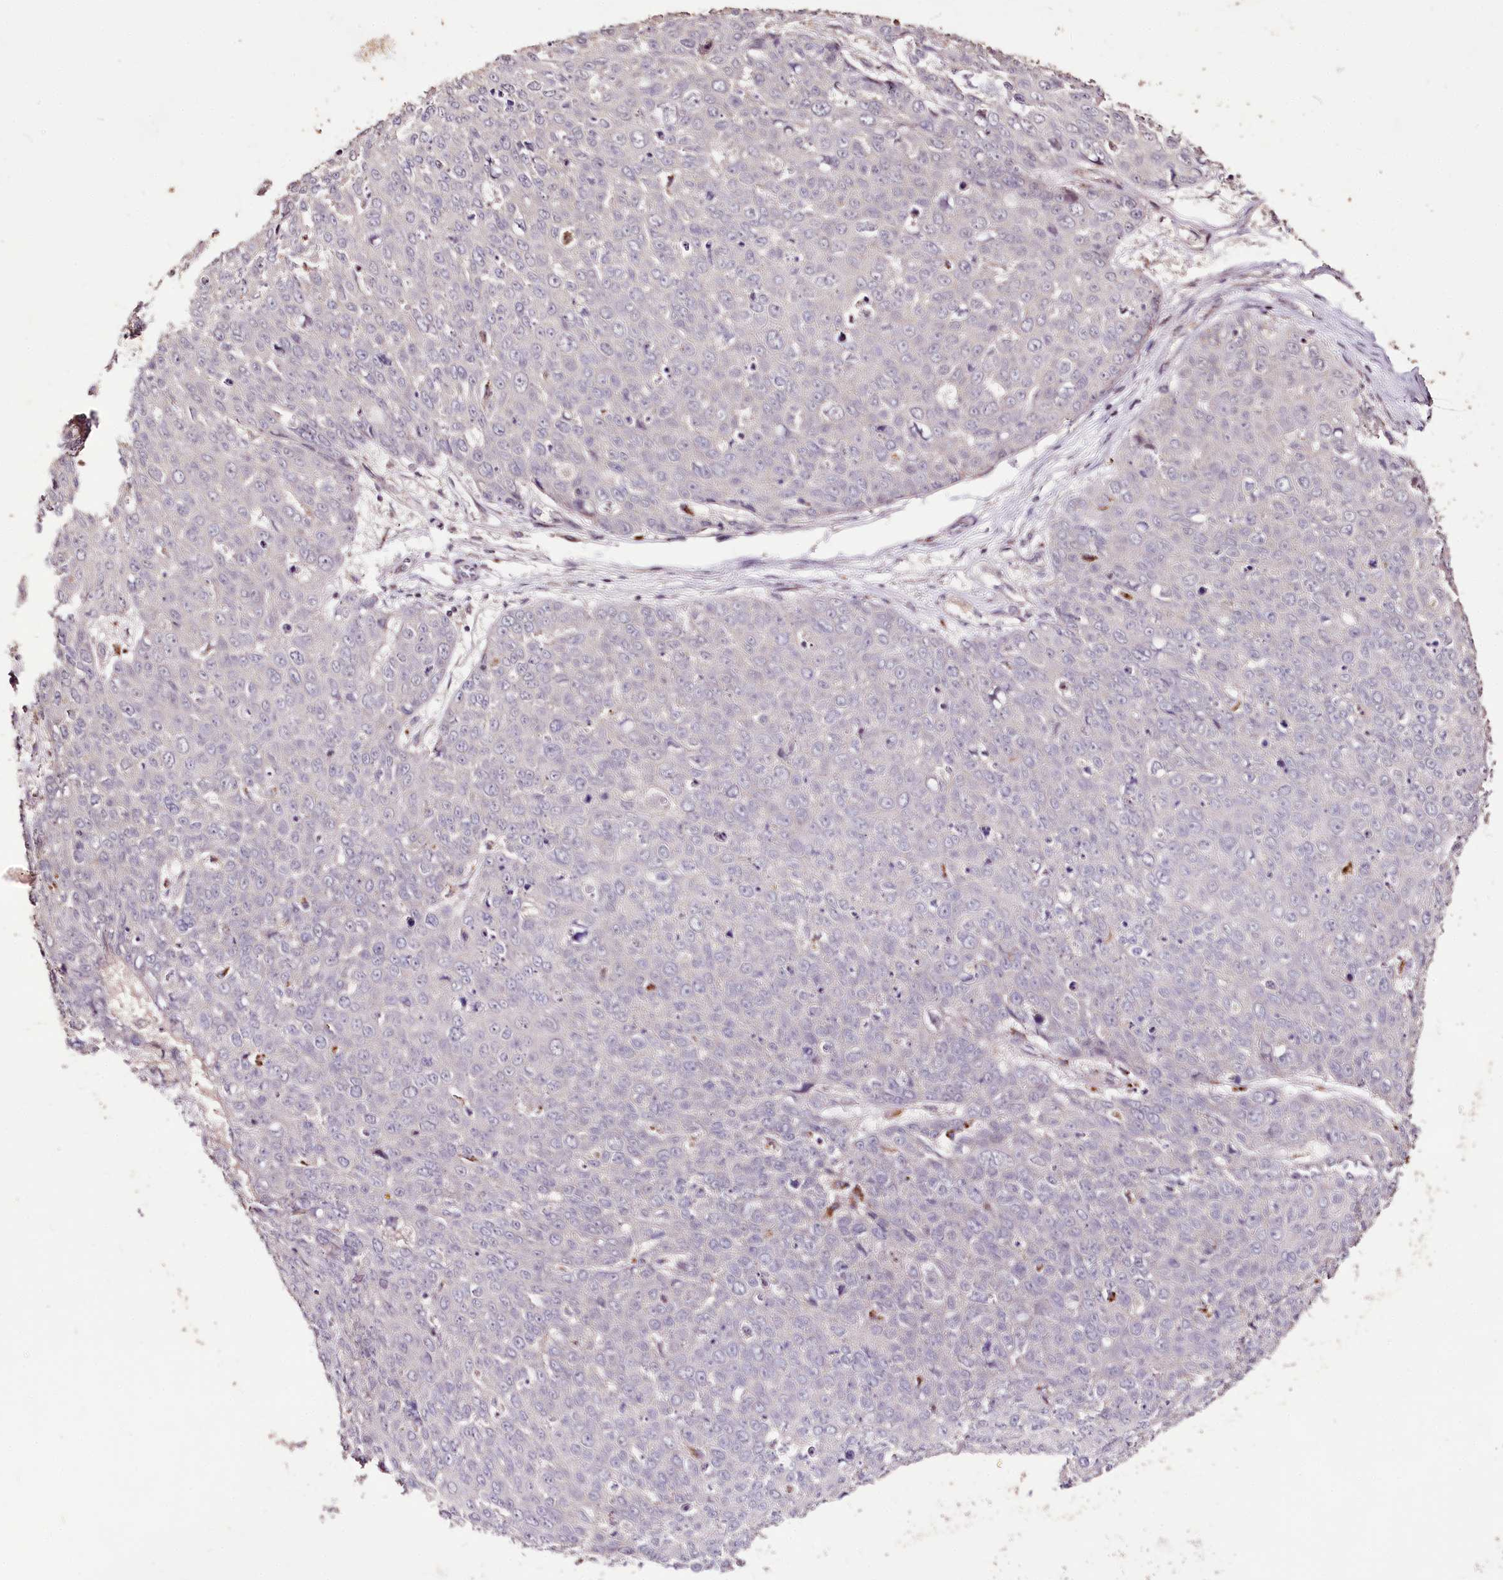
{"staining": {"intensity": "negative", "quantity": "none", "location": "none"}, "tissue": "skin cancer", "cell_type": "Tumor cells", "image_type": "cancer", "snomed": [{"axis": "morphology", "description": "Squamous cell carcinoma, NOS"}, {"axis": "topography", "description": "Skin"}], "caption": "This is an immunohistochemistry histopathology image of human skin squamous cell carcinoma. There is no staining in tumor cells.", "gene": "CARD19", "patient": {"sex": "male", "age": 71}}